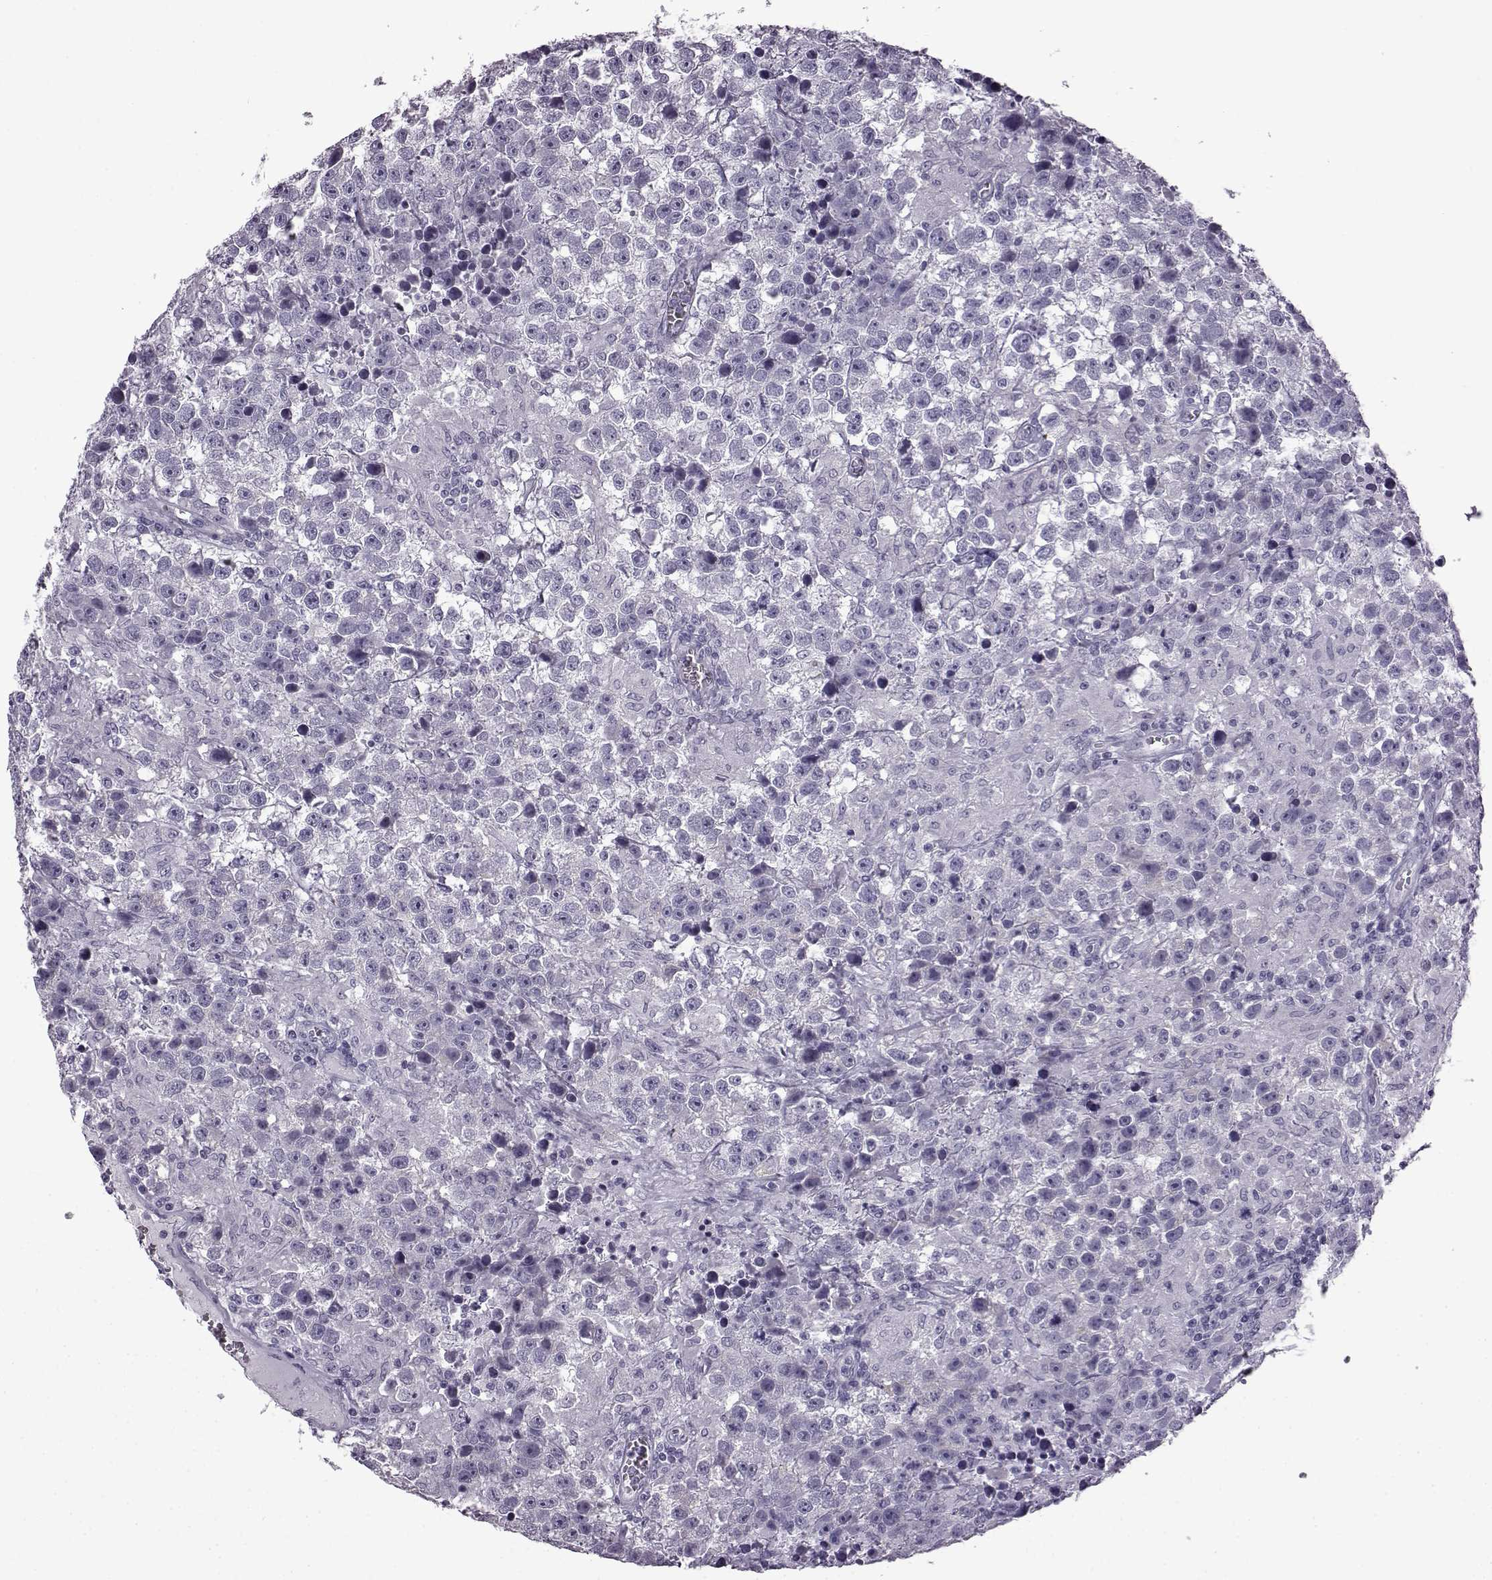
{"staining": {"intensity": "negative", "quantity": "none", "location": "none"}, "tissue": "testis cancer", "cell_type": "Tumor cells", "image_type": "cancer", "snomed": [{"axis": "morphology", "description": "Seminoma, NOS"}, {"axis": "topography", "description": "Testis"}], "caption": "DAB immunohistochemical staining of human testis seminoma exhibits no significant staining in tumor cells.", "gene": "SLC28A2", "patient": {"sex": "male", "age": 43}}